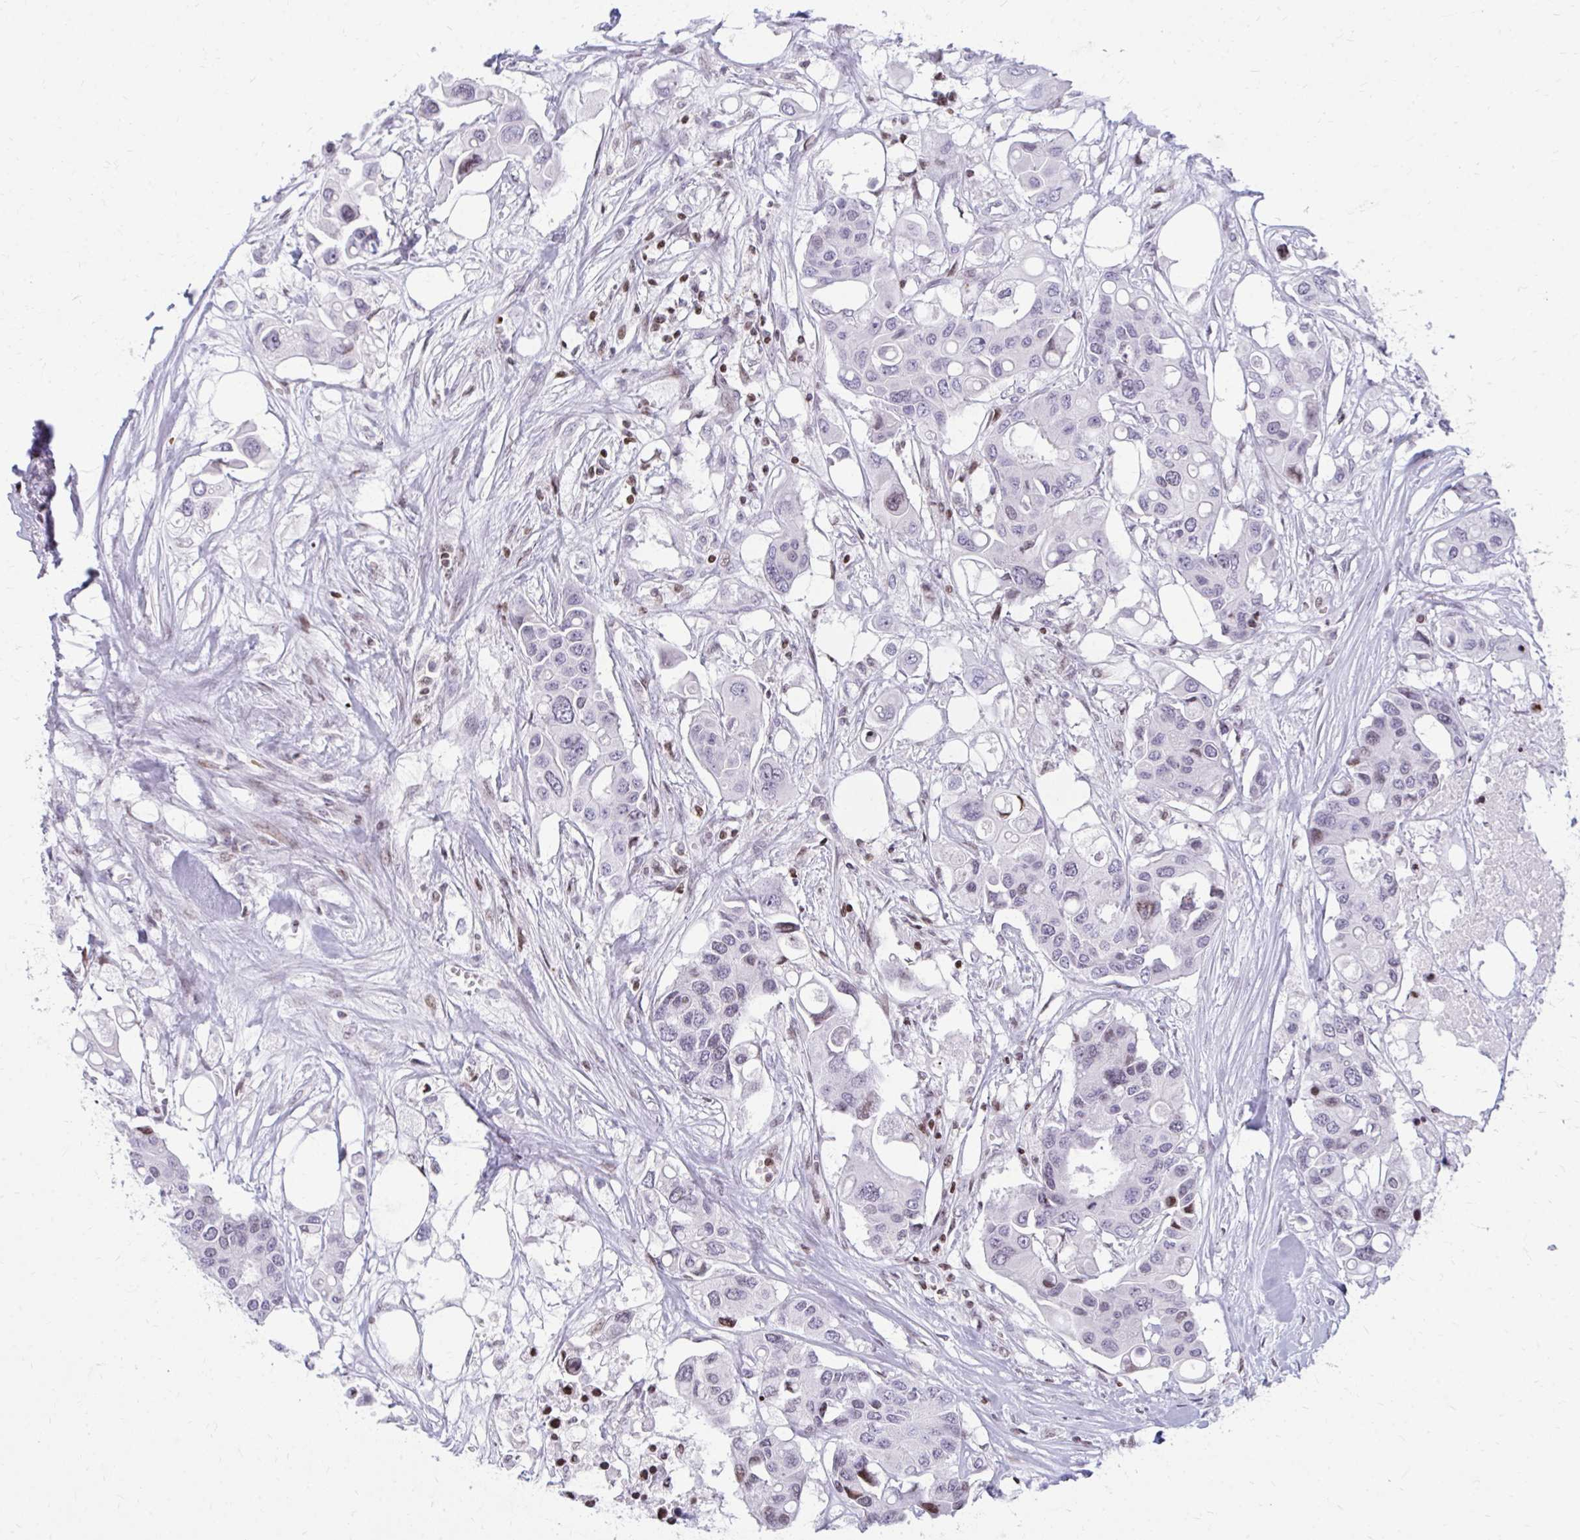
{"staining": {"intensity": "negative", "quantity": "none", "location": "none"}, "tissue": "colorectal cancer", "cell_type": "Tumor cells", "image_type": "cancer", "snomed": [{"axis": "morphology", "description": "Adenocarcinoma, NOS"}, {"axis": "topography", "description": "Colon"}], "caption": "This is a micrograph of IHC staining of adenocarcinoma (colorectal), which shows no staining in tumor cells.", "gene": "AP5M1", "patient": {"sex": "male", "age": 77}}